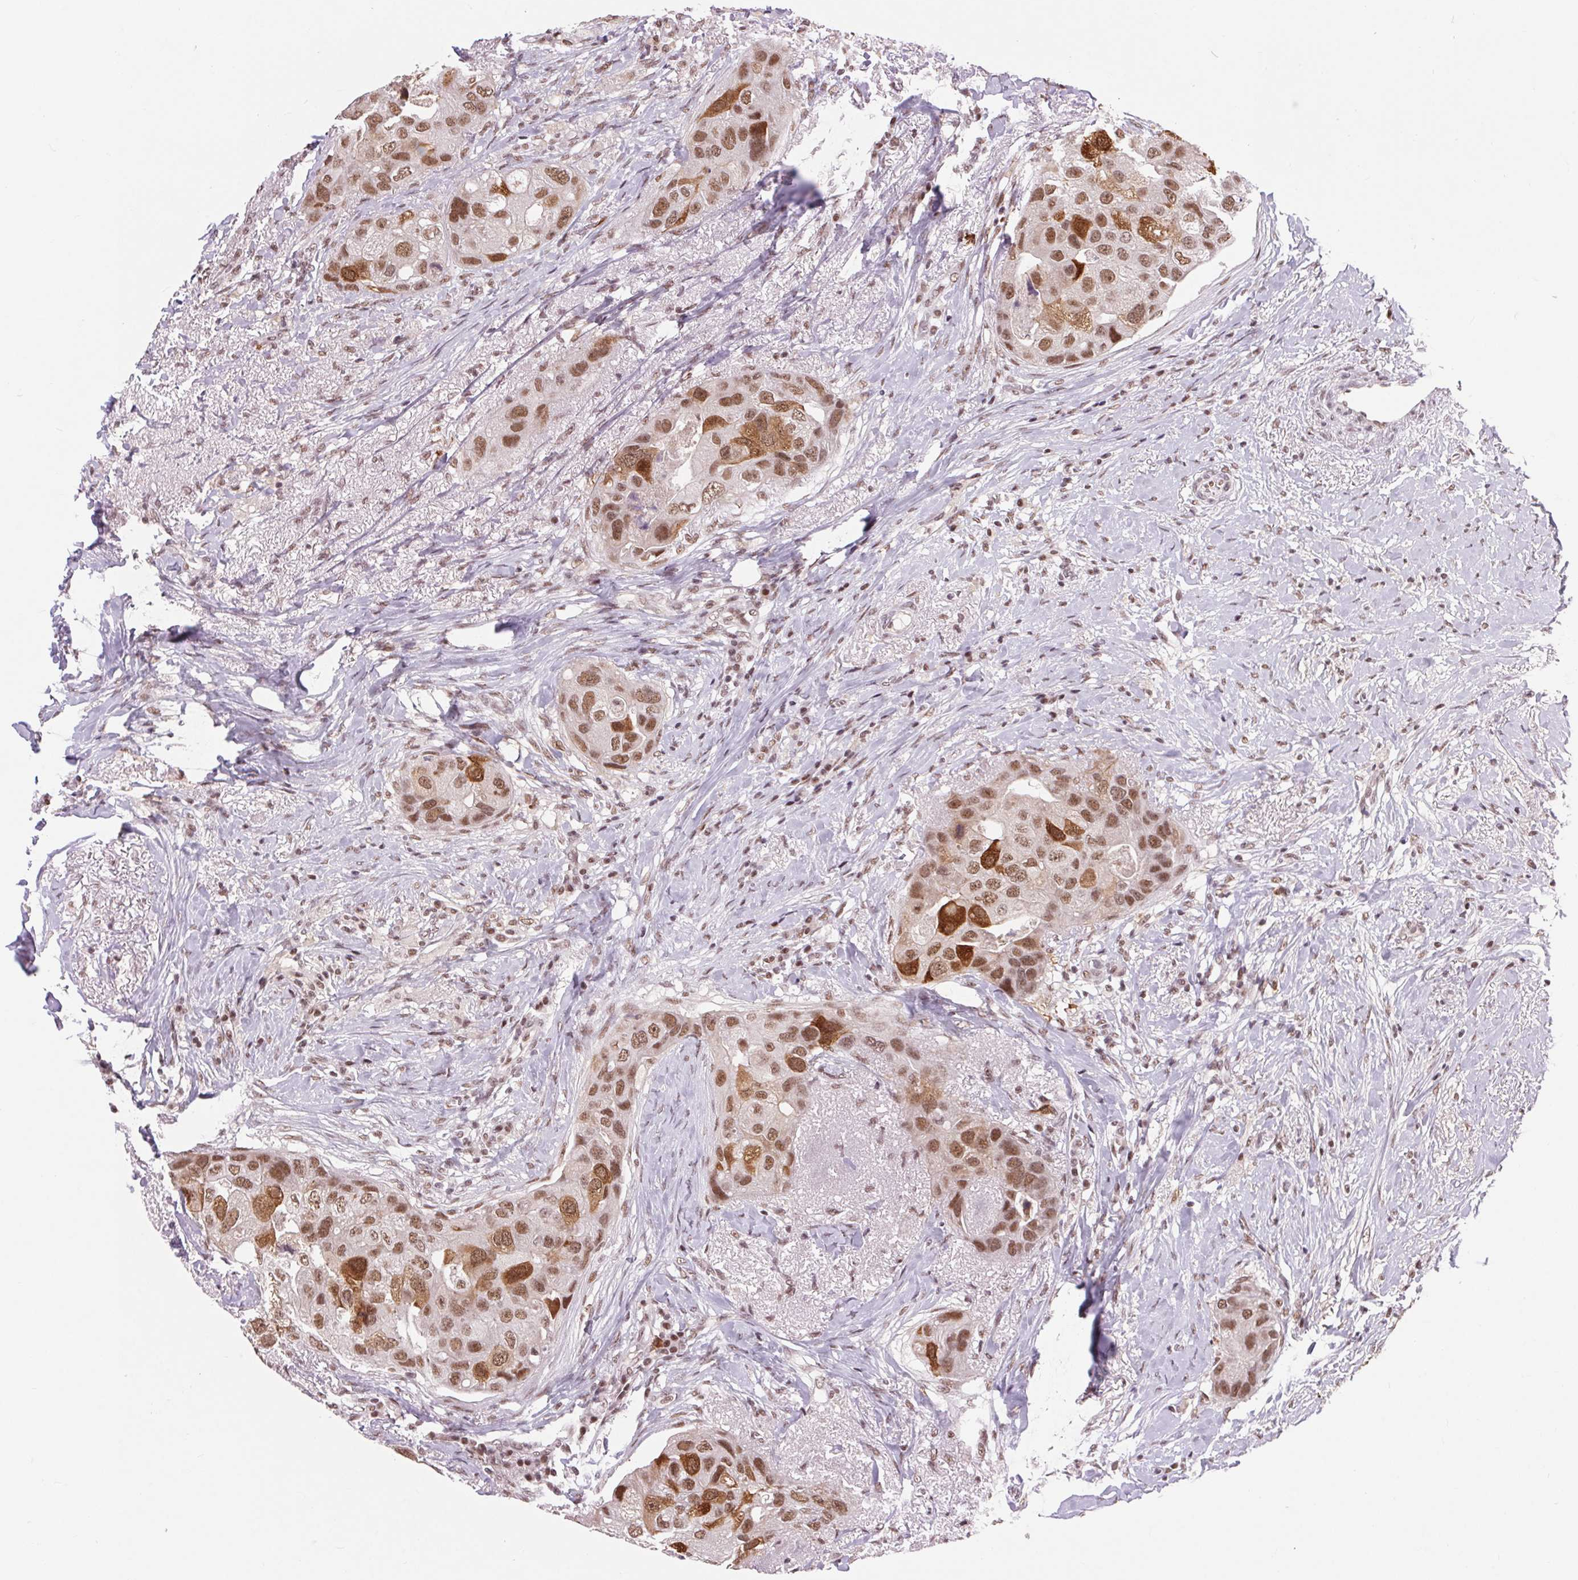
{"staining": {"intensity": "strong", "quantity": ">75%", "location": "nuclear"}, "tissue": "breast cancer", "cell_type": "Tumor cells", "image_type": "cancer", "snomed": [{"axis": "morphology", "description": "Duct carcinoma"}, {"axis": "topography", "description": "Breast"}], "caption": "Approximately >75% of tumor cells in human invasive ductal carcinoma (breast) display strong nuclear protein expression as visualized by brown immunohistochemical staining.", "gene": "CD2BP2", "patient": {"sex": "female", "age": 43}}